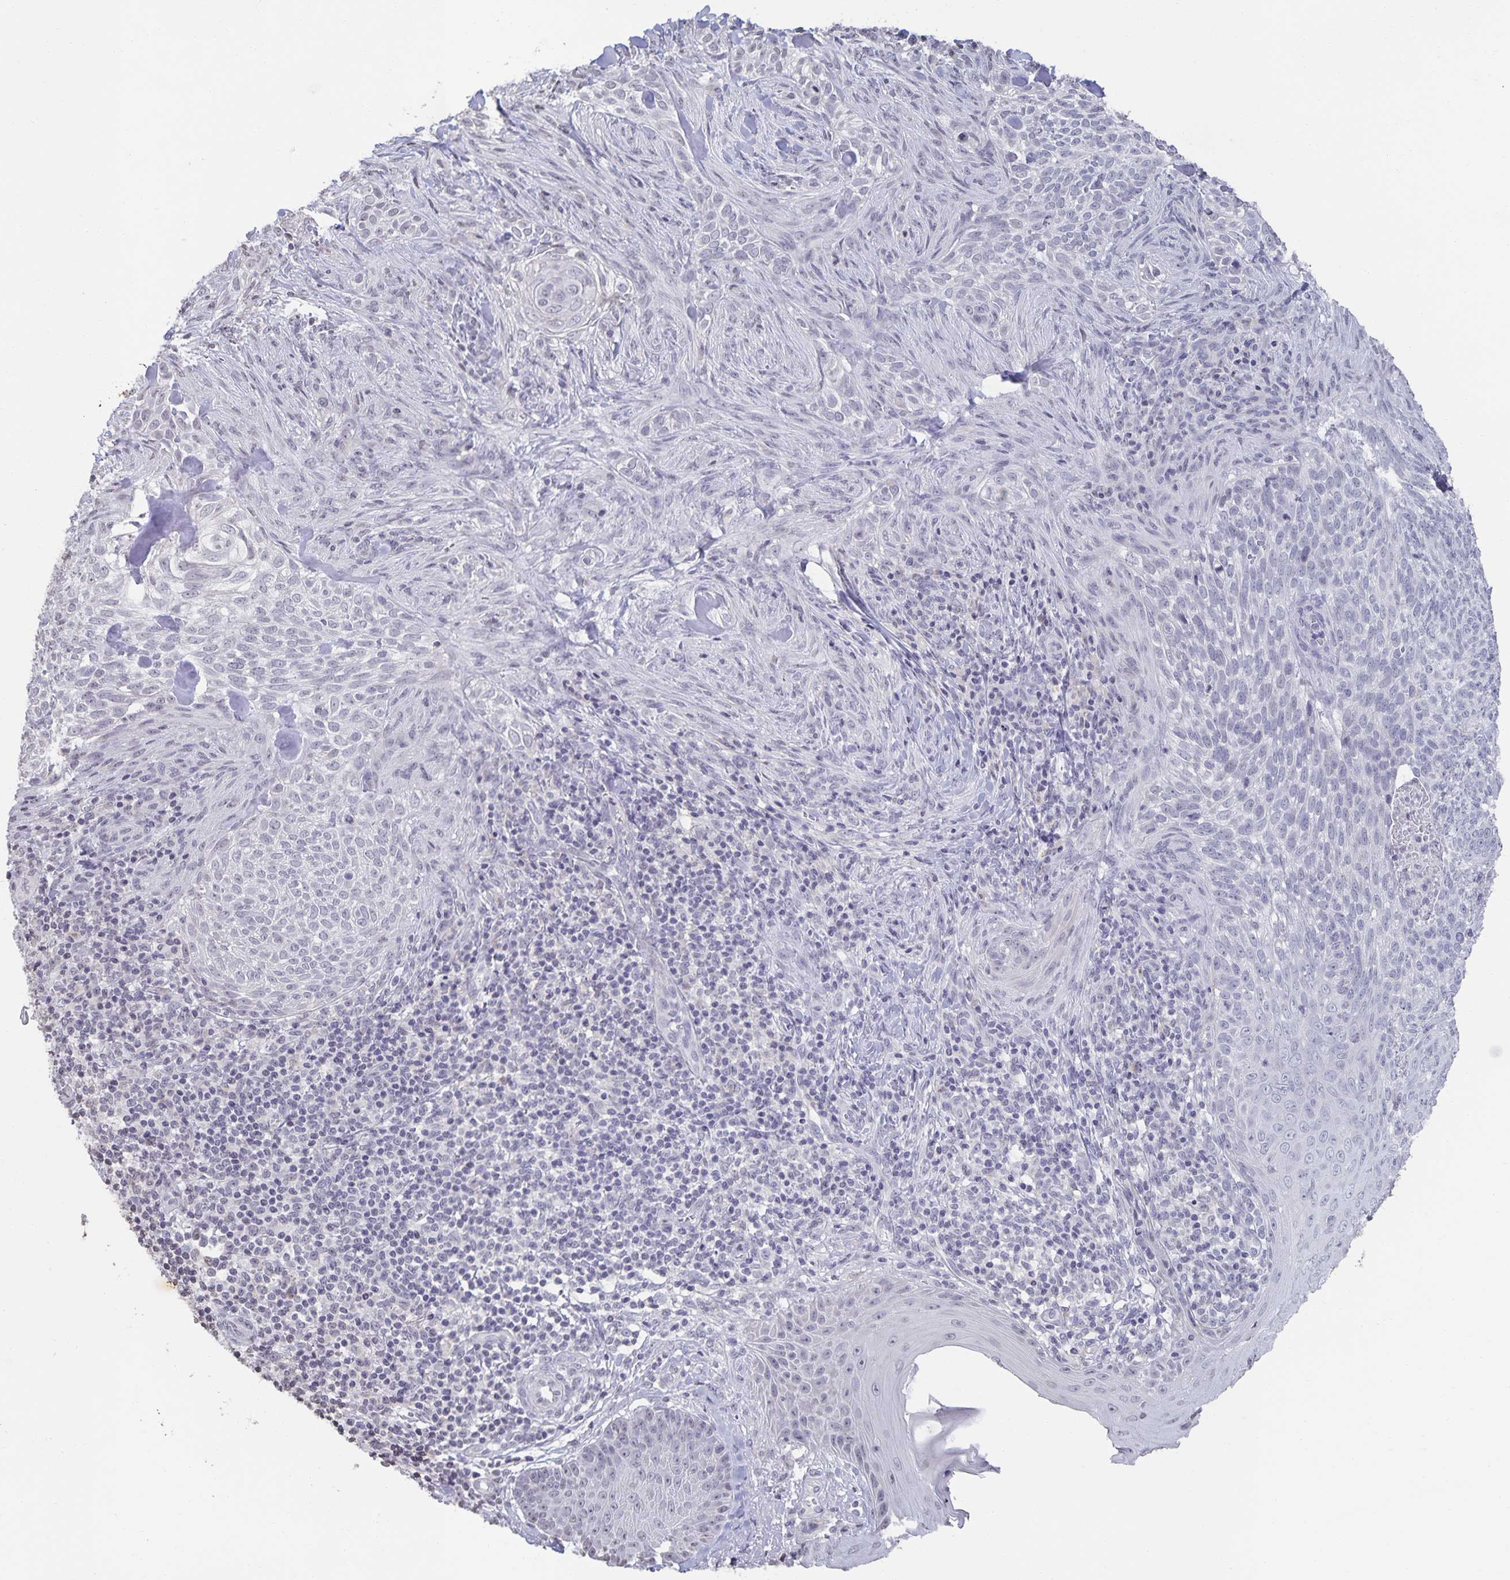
{"staining": {"intensity": "negative", "quantity": "none", "location": "none"}, "tissue": "skin cancer", "cell_type": "Tumor cells", "image_type": "cancer", "snomed": [{"axis": "morphology", "description": "Basal cell carcinoma"}, {"axis": "topography", "description": "Skin"}], "caption": "Immunohistochemical staining of basal cell carcinoma (skin) exhibits no significant expression in tumor cells.", "gene": "AQP4", "patient": {"sex": "female", "age": 48}}